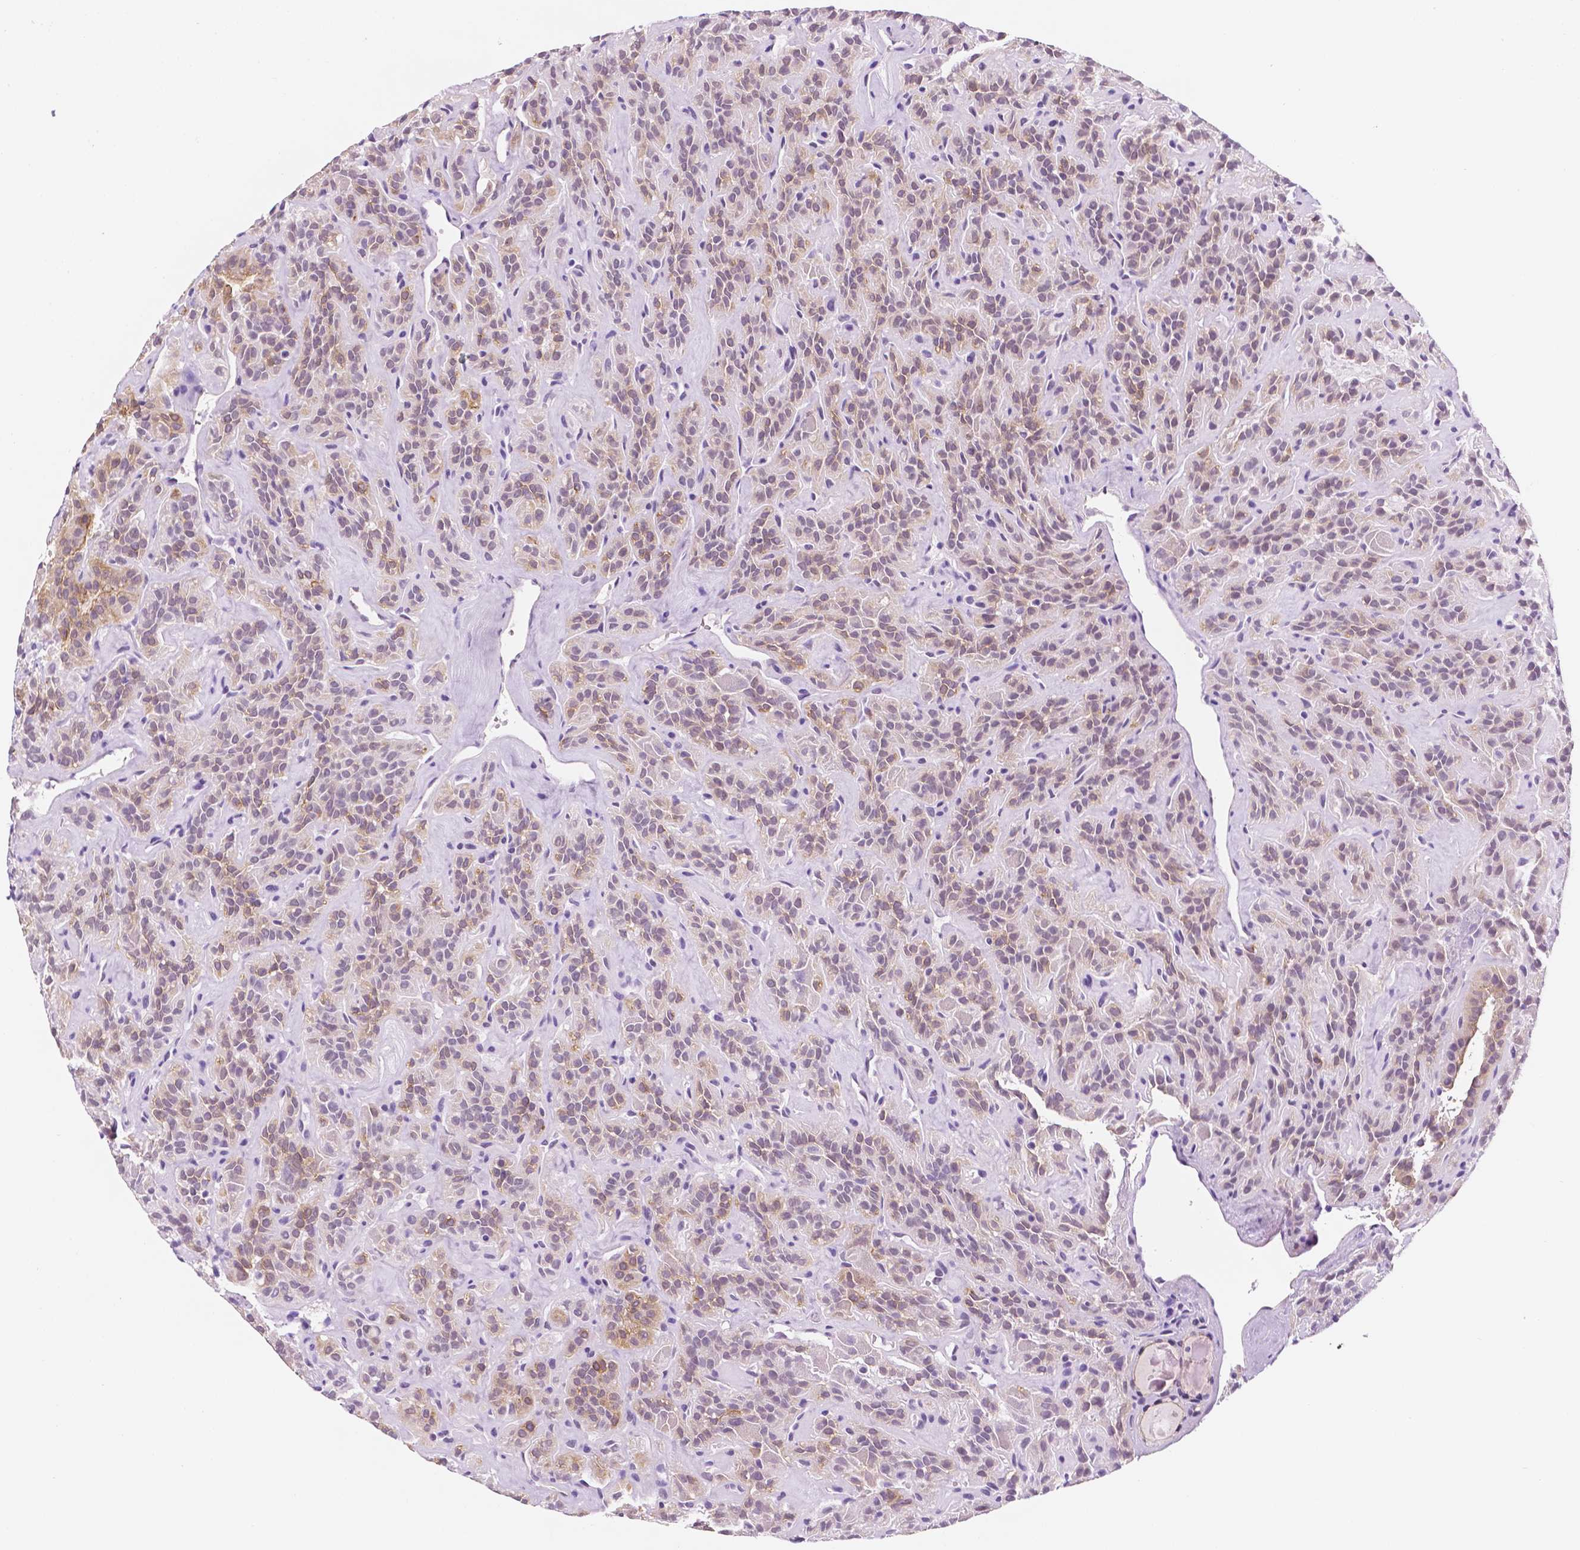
{"staining": {"intensity": "moderate", "quantity": "25%-75%", "location": "cytoplasmic/membranous"}, "tissue": "thyroid cancer", "cell_type": "Tumor cells", "image_type": "cancer", "snomed": [{"axis": "morphology", "description": "Papillary adenocarcinoma, NOS"}, {"axis": "topography", "description": "Thyroid gland"}], "caption": "Immunohistochemistry (IHC) staining of papillary adenocarcinoma (thyroid), which shows medium levels of moderate cytoplasmic/membranous staining in approximately 25%-75% of tumor cells indicating moderate cytoplasmic/membranous protein staining. The staining was performed using DAB (brown) for protein detection and nuclei were counterstained in hematoxylin (blue).", "gene": "PPL", "patient": {"sex": "female", "age": 45}}